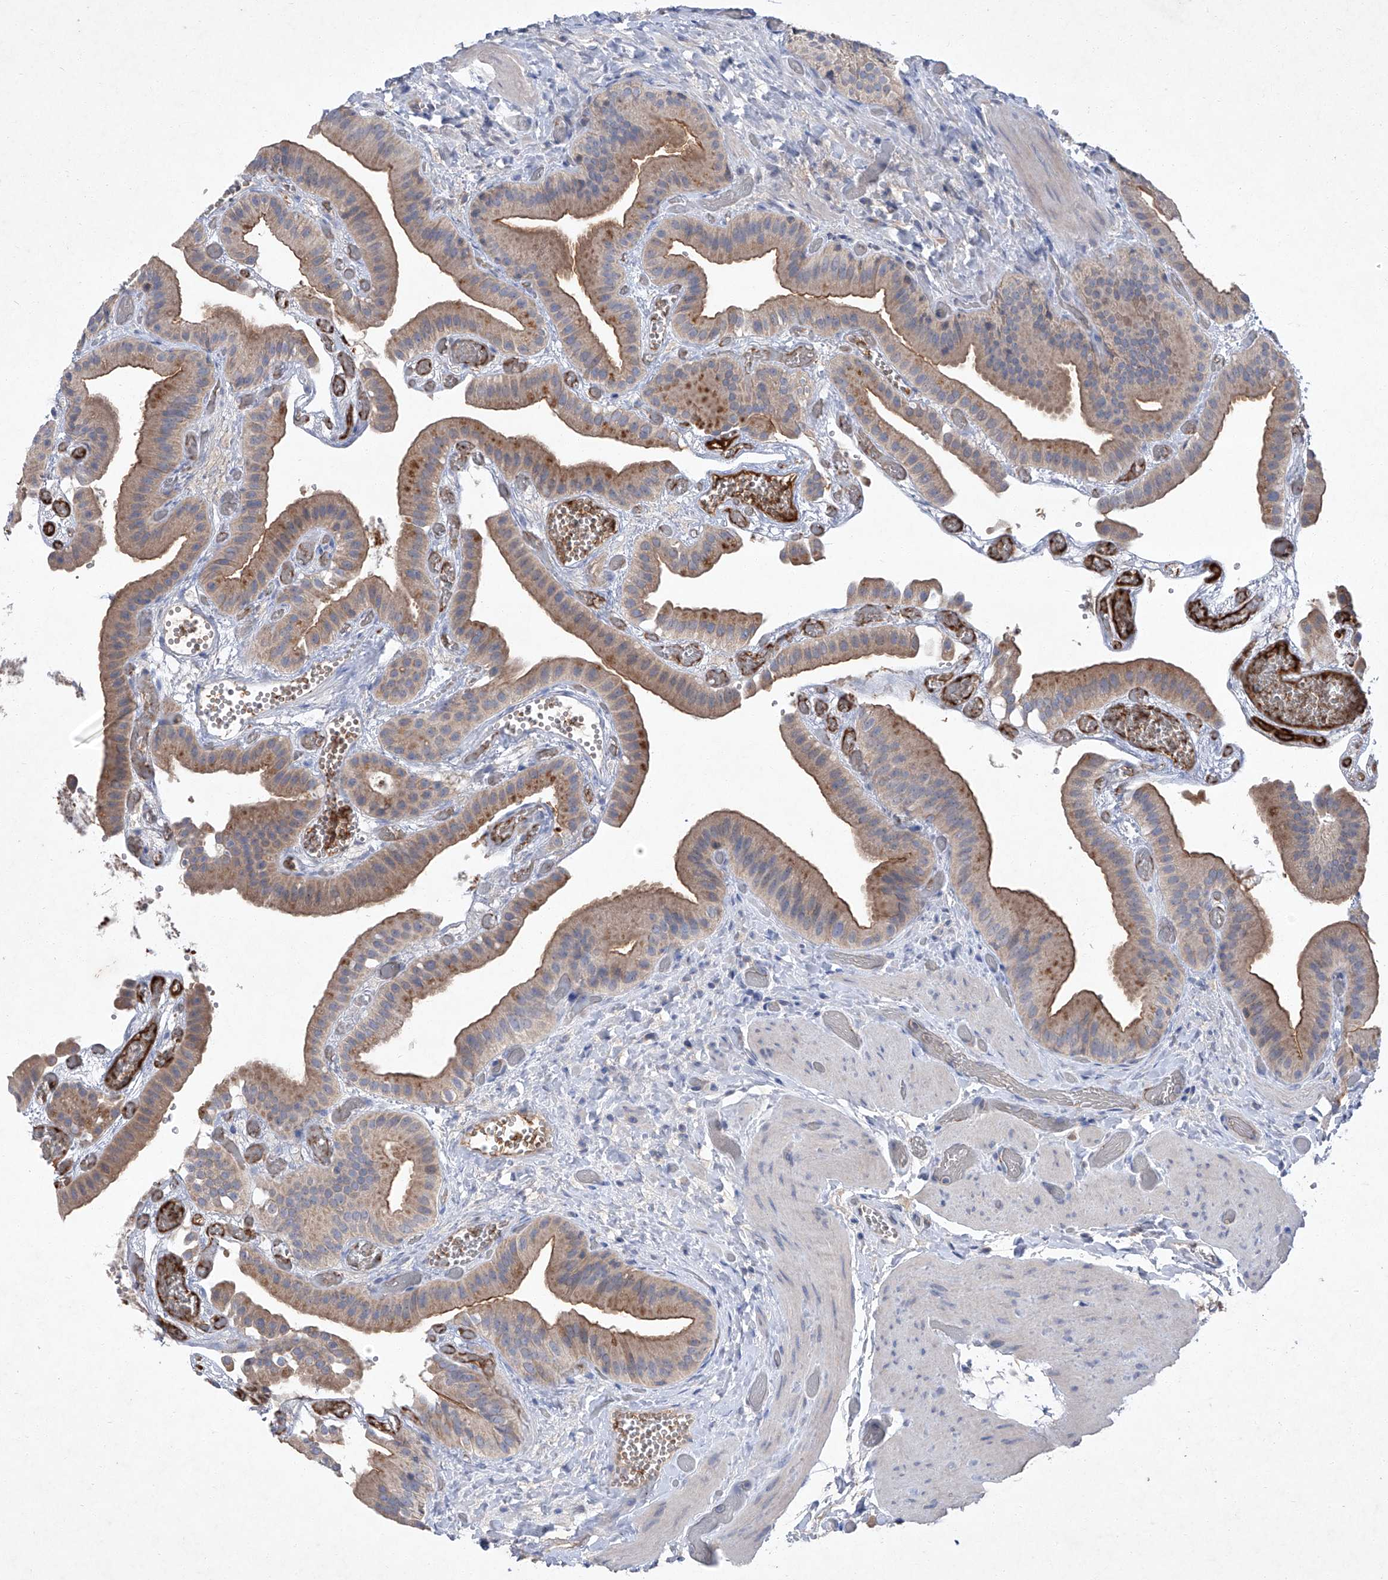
{"staining": {"intensity": "weak", "quantity": ">75%", "location": "cytoplasmic/membranous"}, "tissue": "gallbladder", "cell_type": "Glandular cells", "image_type": "normal", "snomed": [{"axis": "morphology", "description": "Normal tissue, NOS"}, {"axis": "topography", "description": "Gallbladder"}], "caption": "An immunohistochemistry photomicrograph of unremarkable tissue is shown. Protein staining in brown labels weak cytoplasmic/membranous positivity in gallbladder within glandular cells.", "gene": "SBK2", "patient": {"sex": "female", "age": 64}}